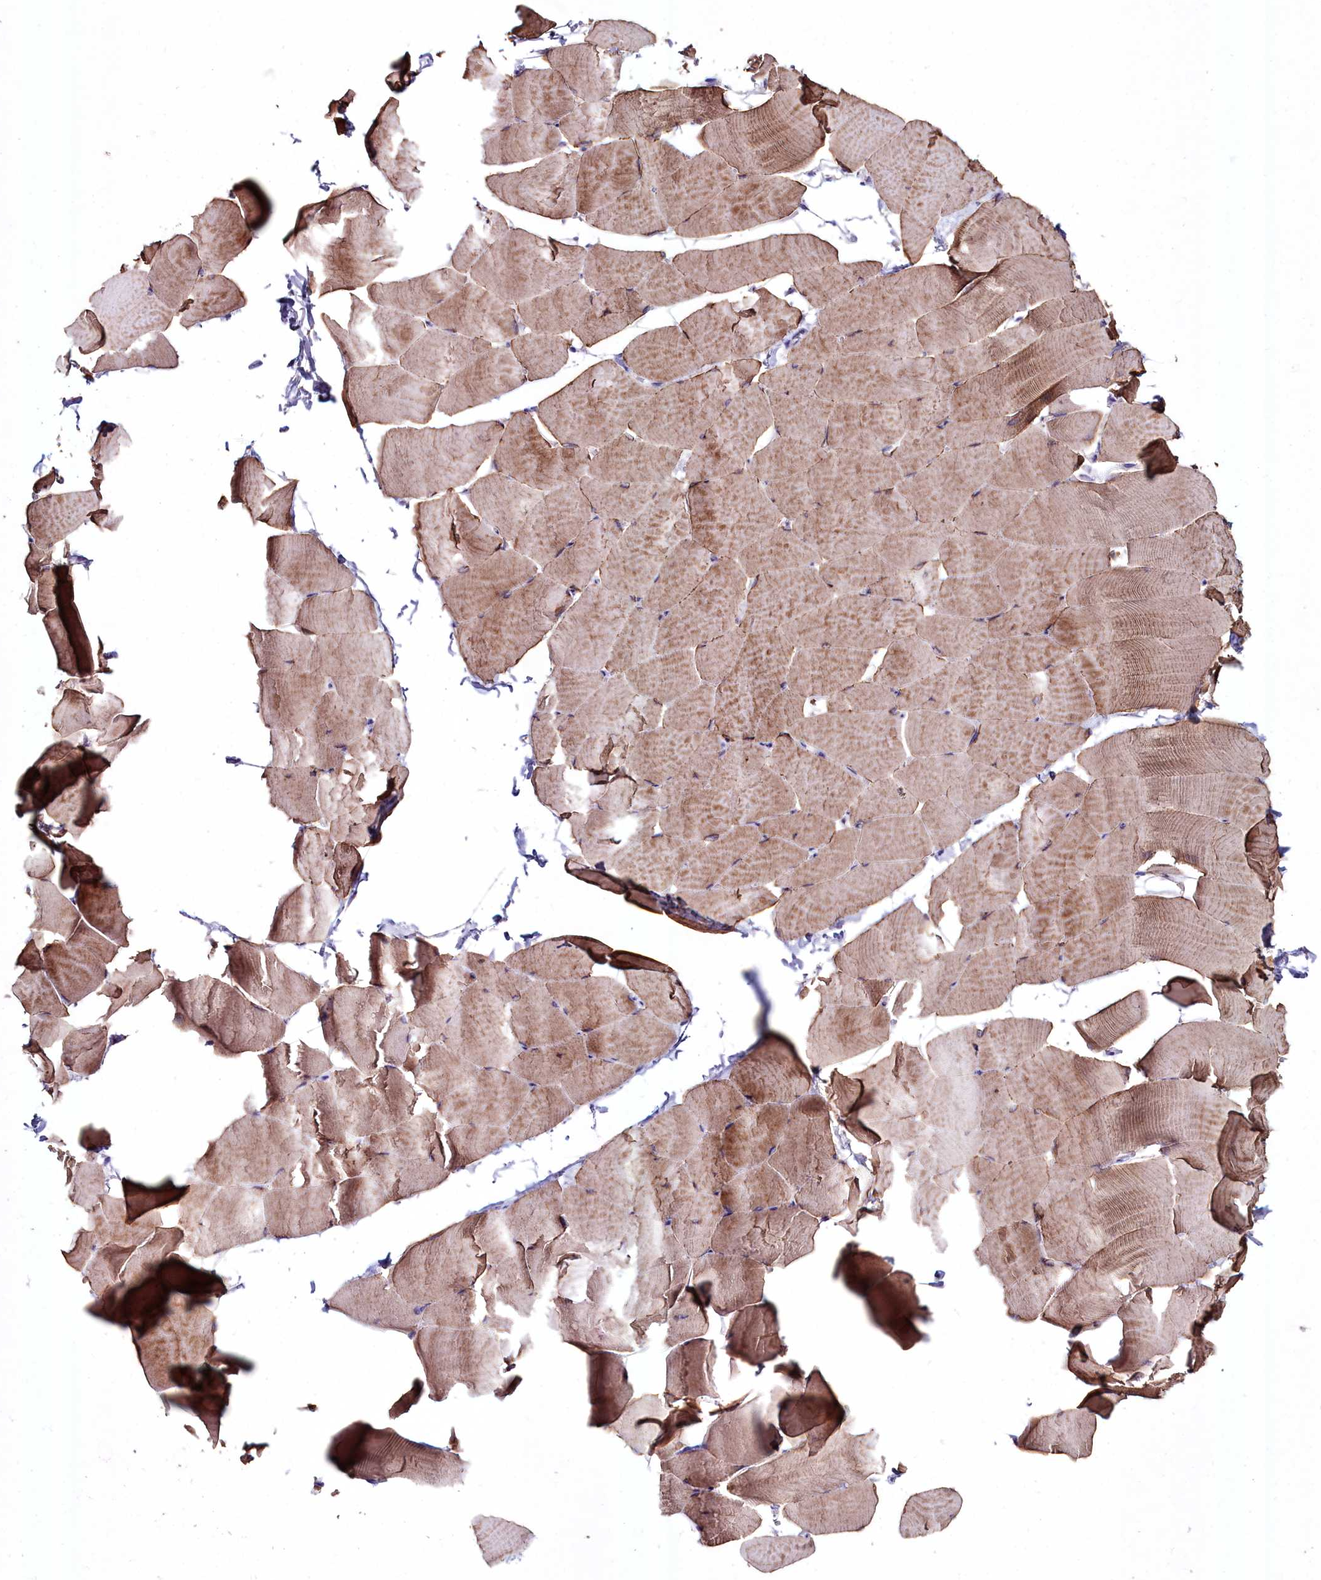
{"staining": {"intensity": "moderate", "quantity": "25%-75%", "location": "cytoplasmic/membranous"}, "tissue": "skeletal muscle", "cell_type": "Myocytes", "image_type": "normal", "snomed": [{"axis": "morphology", "description": "Normal tissue, NOS"}, {"axis": "topography", "description": "Skeletal muscle"}], "caption": "Protein expression analysis of normal skeletal muscle displays moderate cytoplasmic/membranous staining in approximately 25%-75% of myocytes.", "gene": "AMBRA1", "patient": {"sex": "male", "age": 25}}